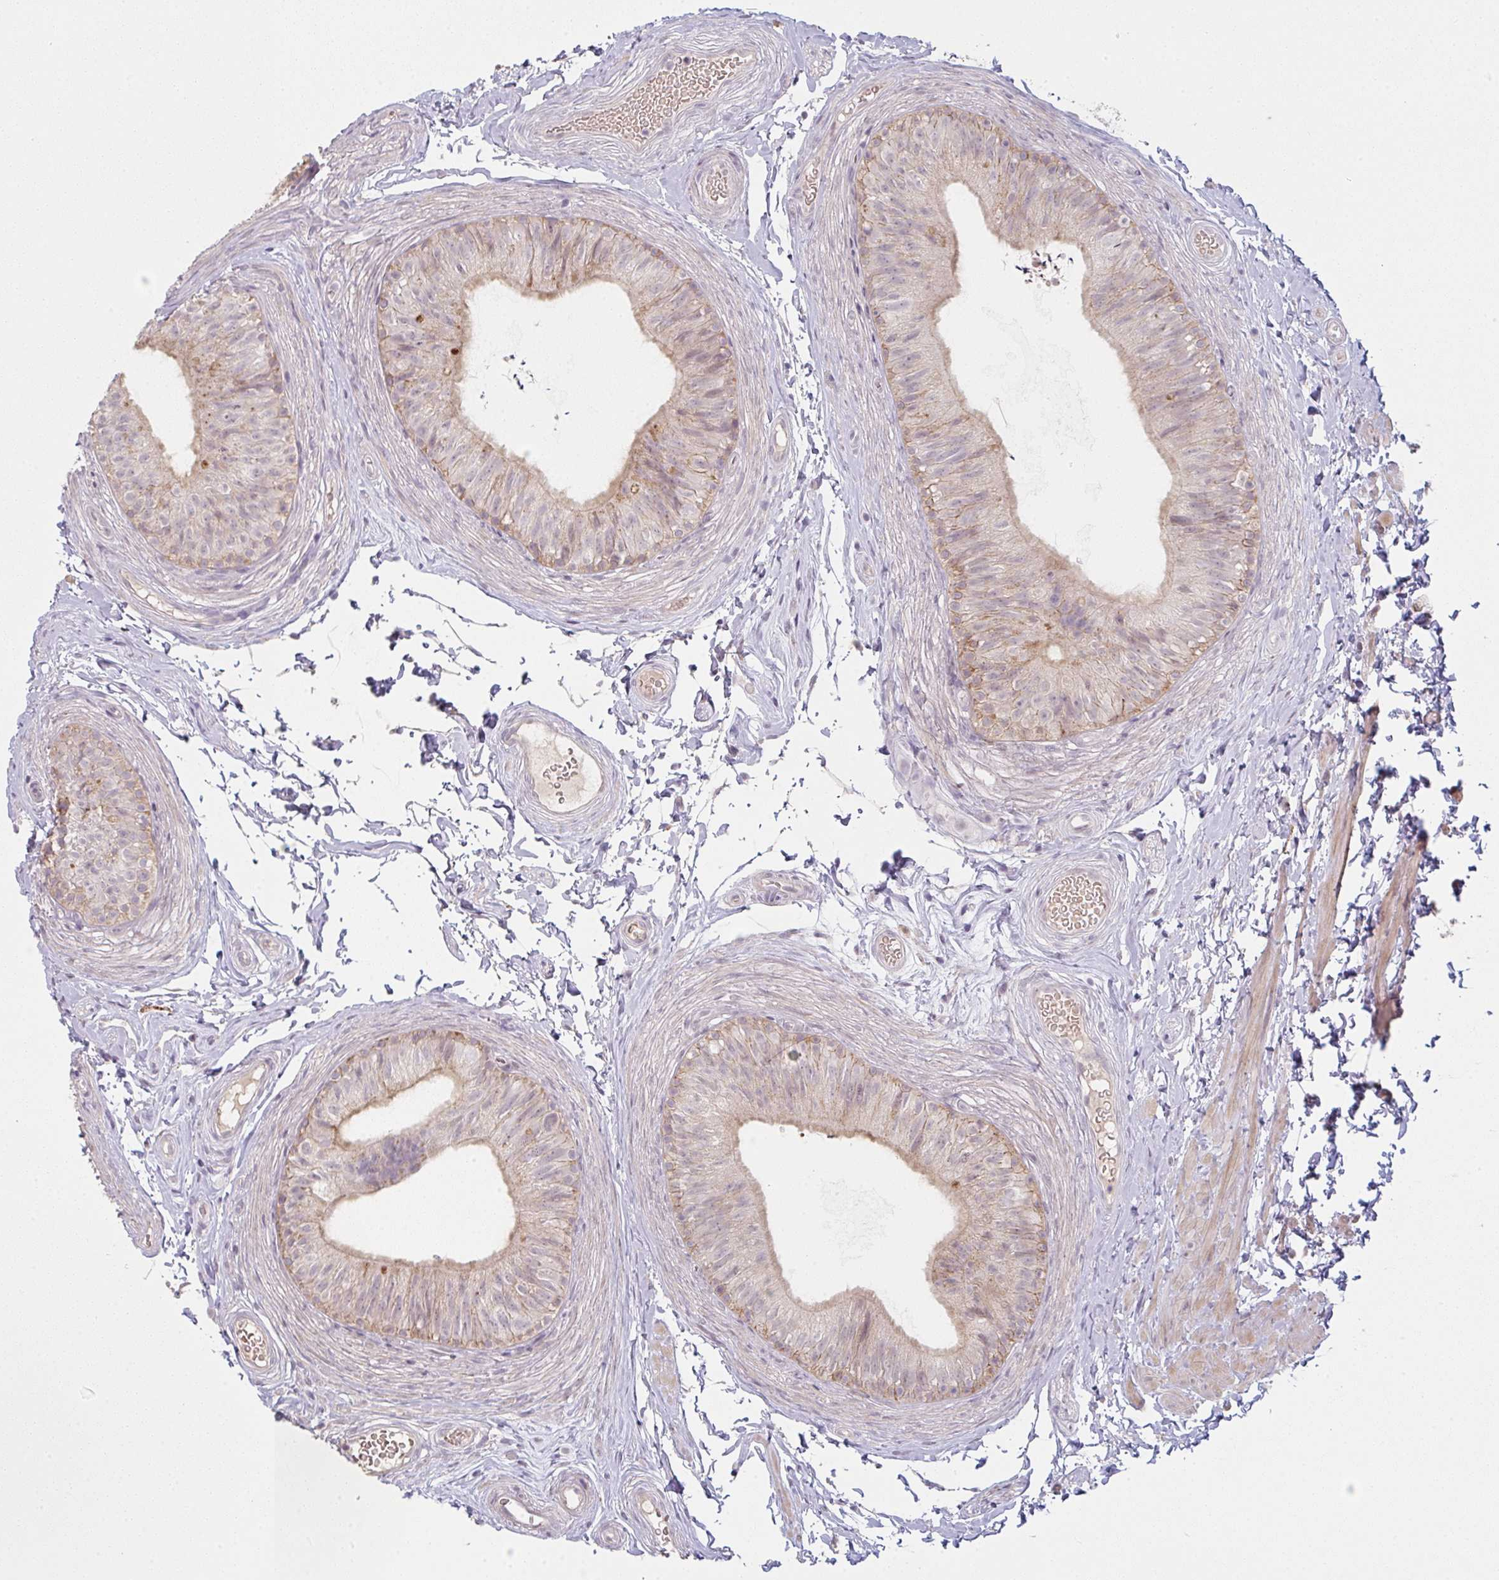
{"staining": {"intensity": "moderate", "quantity": "25%-75%", "location": "cytoplasmic/membranous"}, "tissue": "epididymis", "cell_type": "Glandular cells", "image_type": "normal", "snomed": [{"axis": "morphology", "description": "Normal tissue, NOS"}, {"axis": "topography", "description": "Epididymis, spermatic cord, NOS"}, {"axis": "topography", "description": "Epididymis"}, {"axis": "topography", "description": "Peripheral nerve tissue"}], "caption": "Epididymis stained for a protein (brown) reveals moderate cytoplasmic/membranous positive expression in approximately 25%-75% of glandular cells.", "gene": "TMEM237", "patient": {"sex": "male", "age": 29}}